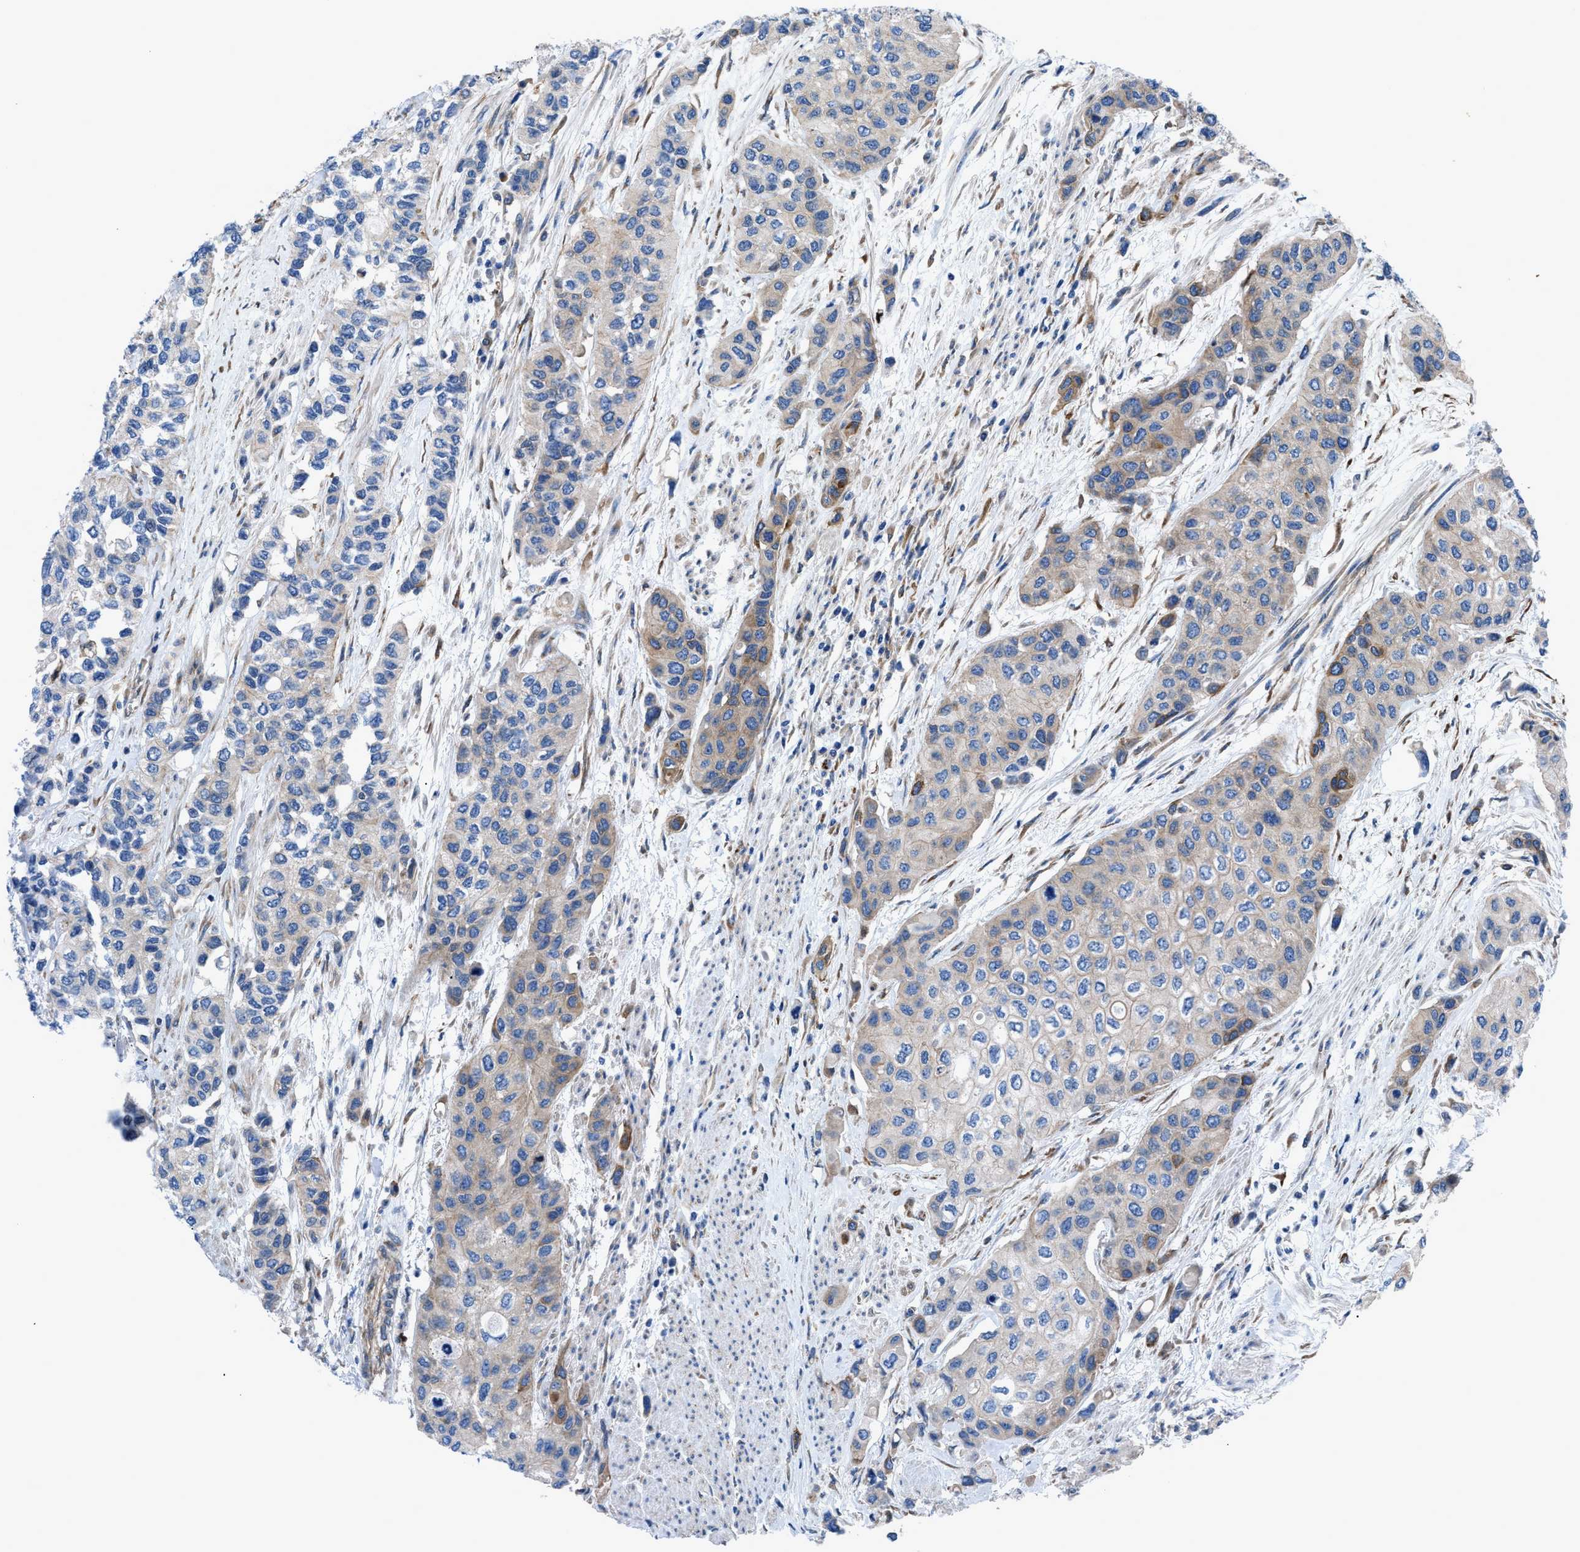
{"staining": {"intensity": "weak", "quantity": "<25%", "location": "cytoplasmic/membranous"}, "tissue": "urothelial cancer", "cell_type": "Tumor cells", "image_type": "cancer", "snomed": [{"axis": "morphology", "description": "Urothelial carcinoma, High grade"}, {"axis": "topography", "description": "Urinary bladder"}], "caption": "The immunohistochemistry (IHC) micrograph has no significant staining in tumor cells of urothelial carcinoma (high-grade) tissue.", "gene": "DMAC1", "patient": {"sex": "female", "age": 56}}